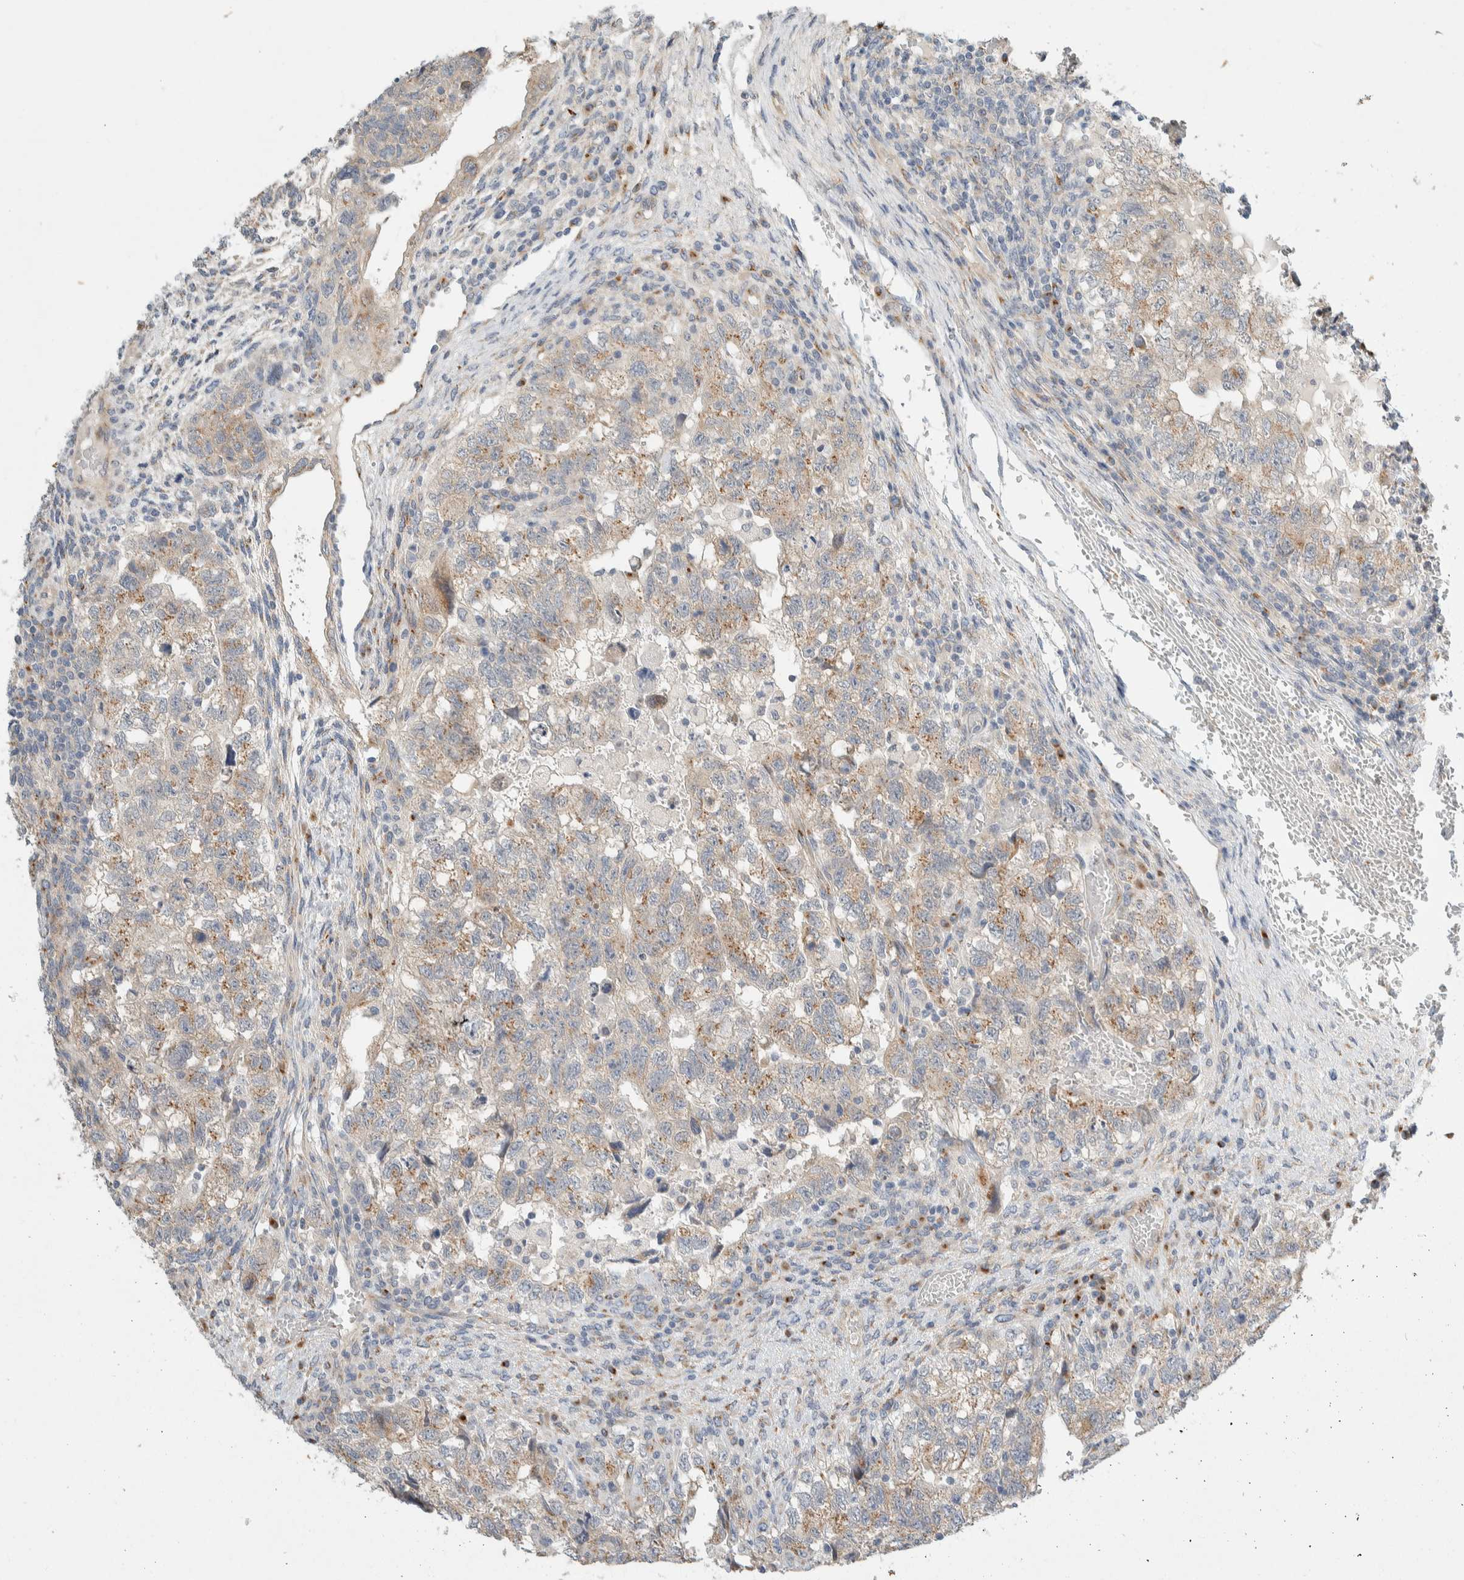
{"staining": {"intensity": "weak", "quantity": ">75%", "location": "cytoplasmic/membranous"}, "tissue": "testis cancer", "cell_type": "Tumor cells", "image_type": "cancer", "snomed": [{"axis": "morphology", "description": "Carcinoma, Embryonal, NOS"}, {"axis": "topography", "description": "Testis"}], "caption": "Human testis cancer (embryonal carcinoma) stained for a protein (brown) shows weak cytoplasmic/membranous positive expression in about >75% of tumor cells.", "gene": "TMEM184B", "patient": {"sex": "male", "age": 36}}